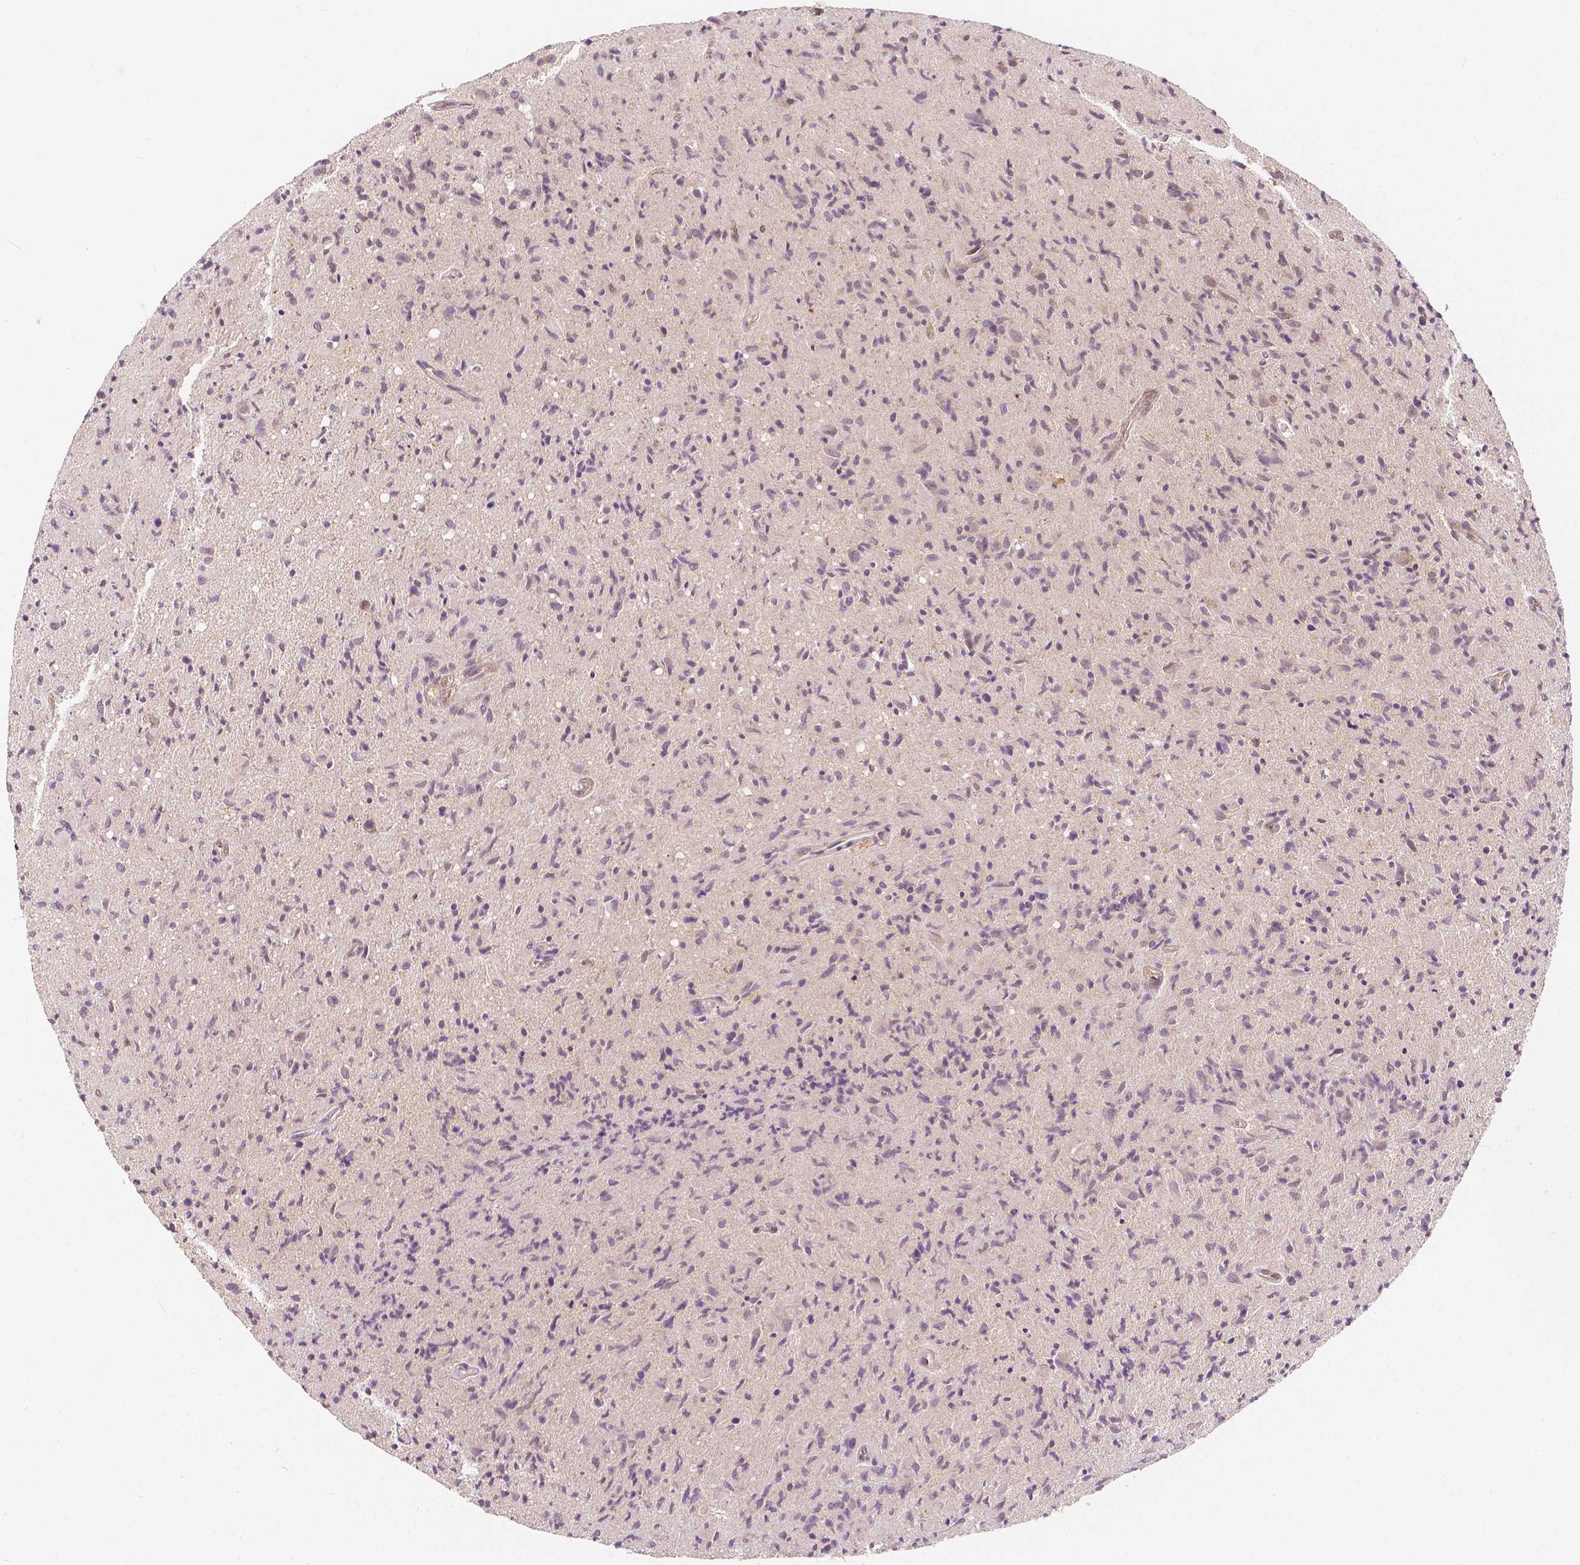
{"staining": {"intensity": "negative", "quantity": "none", "location": "none"}, "tissue": "glioma", "cell_type": "Tumor cells", "image_type": "cancer", "snomed": [{"axis": "morphology", "description": "Glioma, malignant, High grade"}, {"axis": "topography", "description": "Brain"}], "caption": "This is an IHC image of human glioma. There is no positivity in tumor cells.", "gene": "NAPRT", "patient": {"sex": "male", "age": 54}}